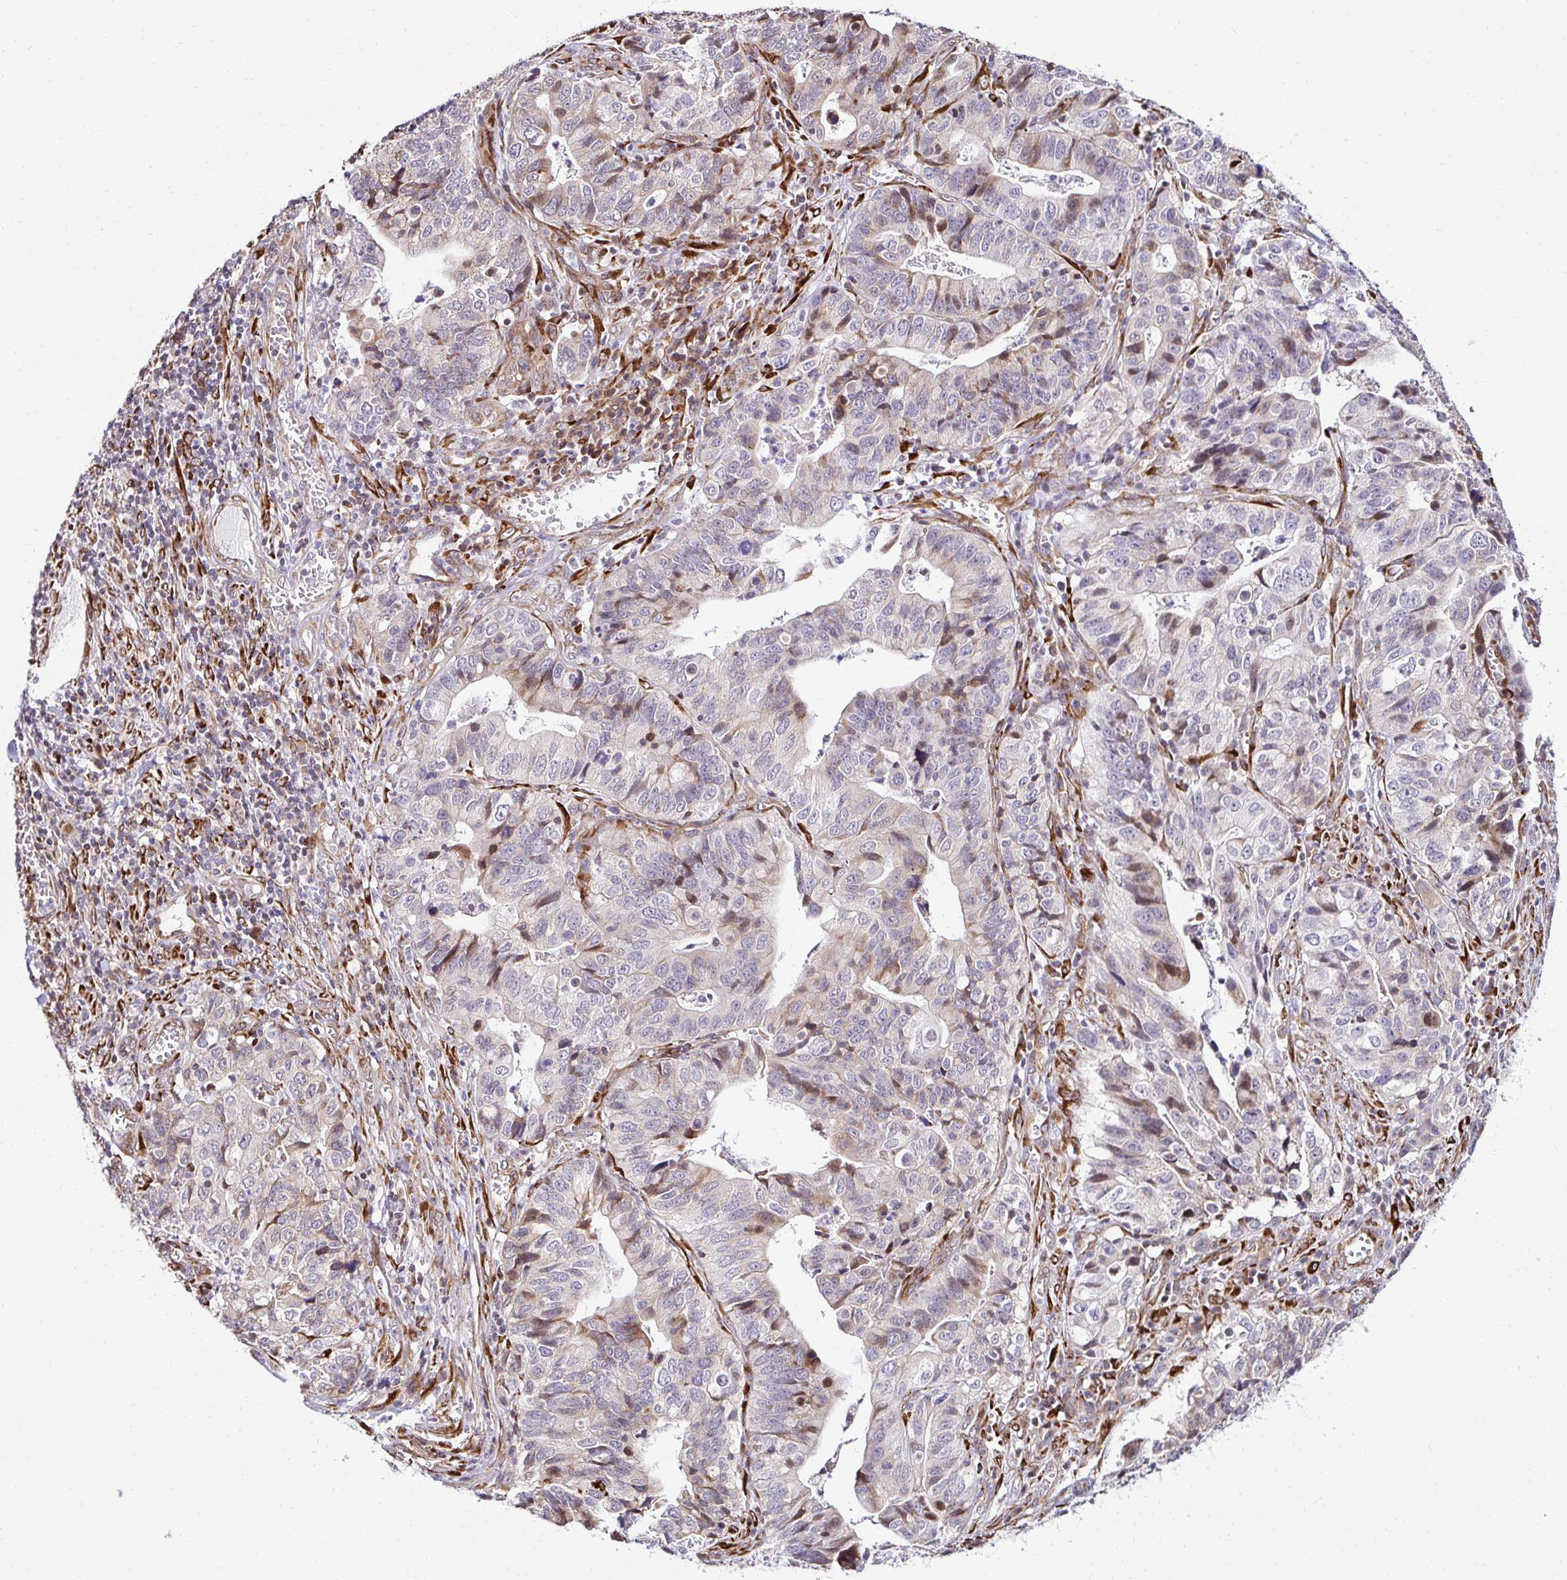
{"staining": {"intensity": "weak", "quantity": "<25%", "location": "cytoplasmic/membranous"}, "tissue": "stomach cancer", "cell_type": "Tumor cells", "image_type": "cancer", "snomed": [{"axis": "morphology", "description": "Adenocarcinoma, NOS"}, {"axis": "topography", "description": "Stomach, upper"}], "caption": "A high-resolution micrograph shows immunohistochemistry (IHC) staining of stomach adenocarcinoma, which exhibits no significant positivity in tumor cells.", "gene": "HPS1", "patient": {"sex": "female", "age": 67}}